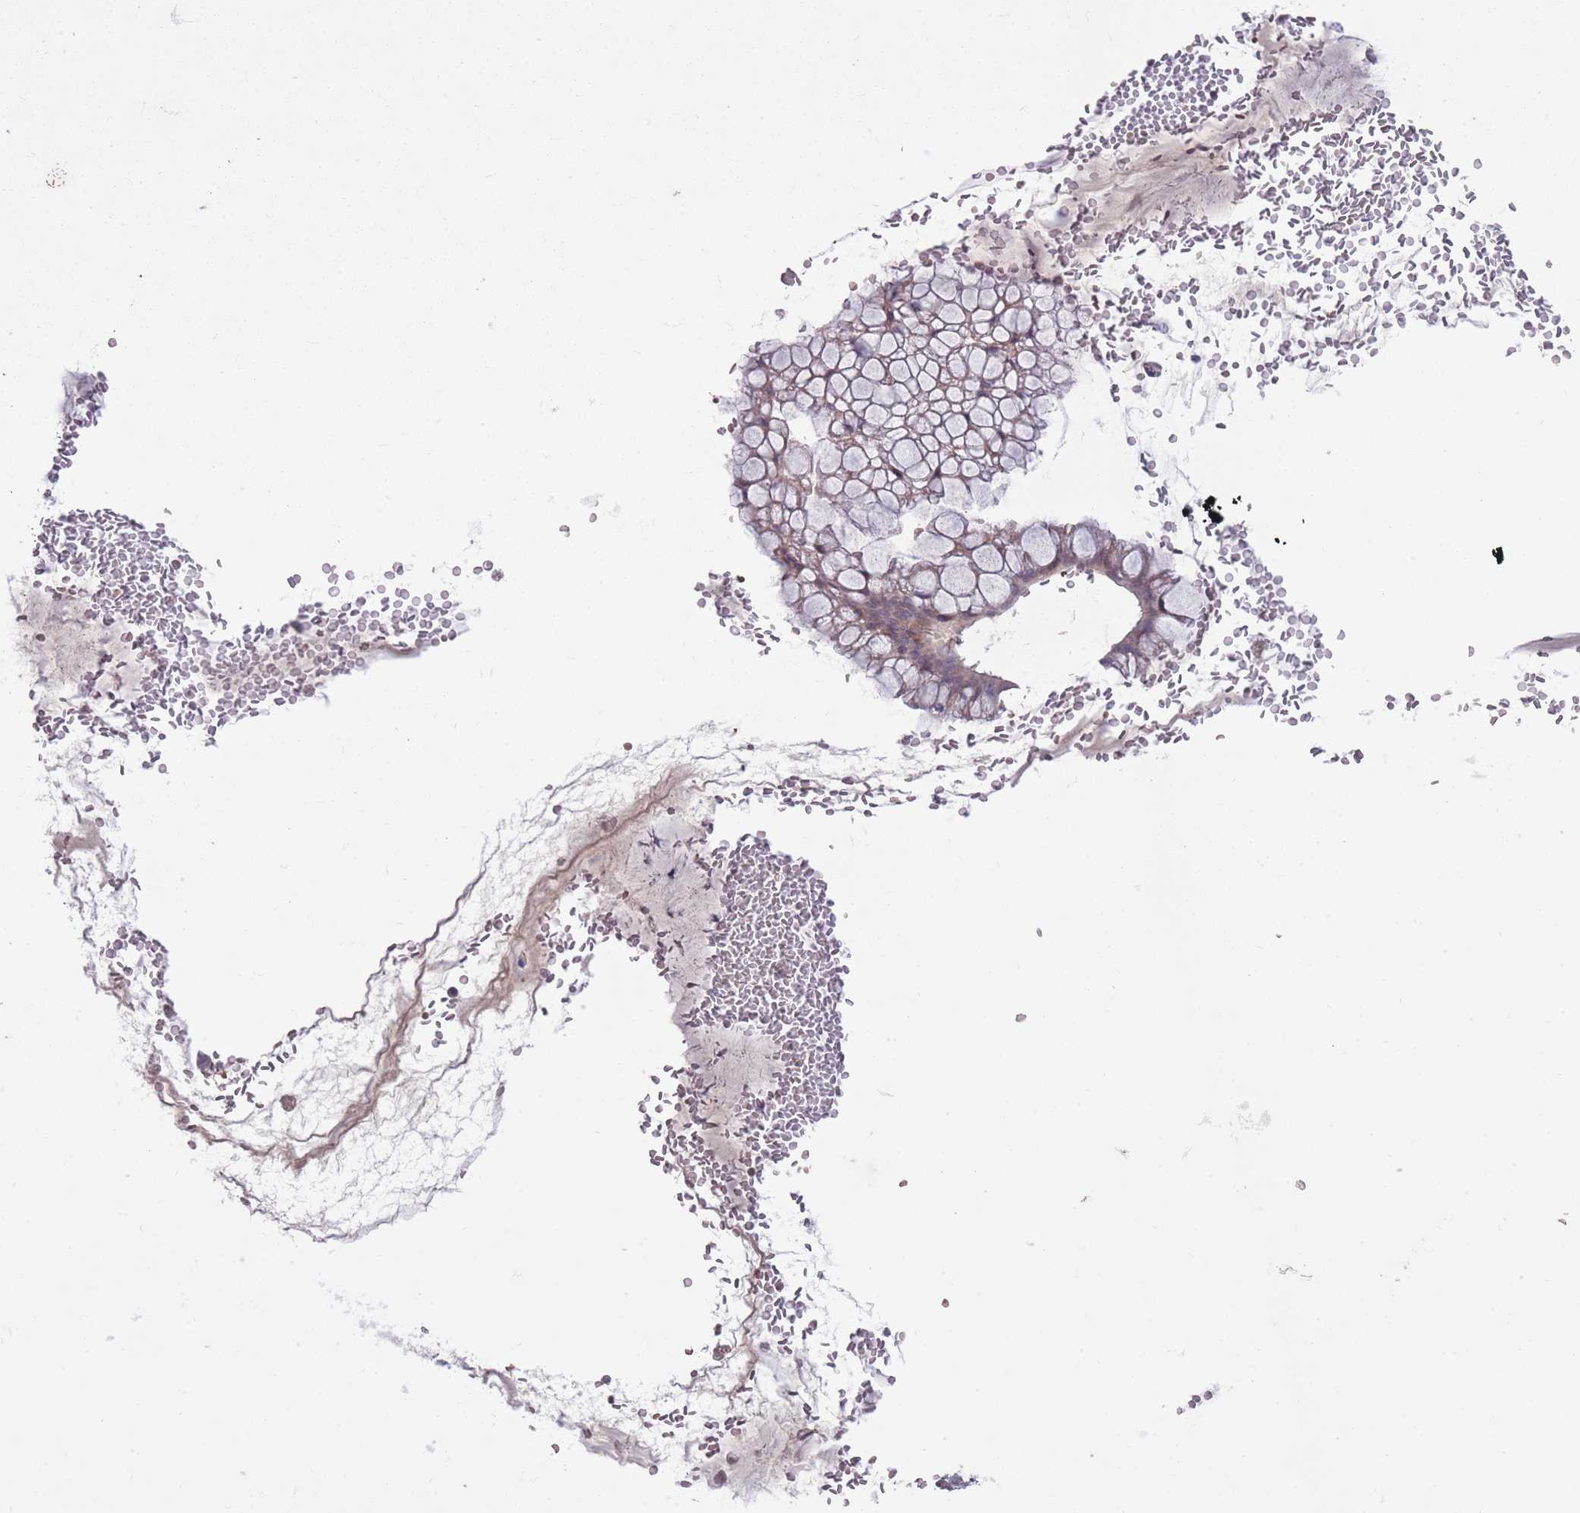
{"staining": {"intensity": "negative", "quantity": "none", "location": "none"}, "tissue": "ovarian cancer", "cell_type": "Tumor cells", "image_type": "cancer", "snomed": [{"axis": "morphology", "description": "Cystadenocarcinoma, mucinous, NOS"}, {"axis": "topography", "description": "Ovary"}], "caption": "Immunohistochemistry (IHC) of ovarian mucinous cystadenocarcinoma exhibits no positivity in tumor cells.", "gene": "OR2V2", "patient": {"sex": "female", "age": 73}}